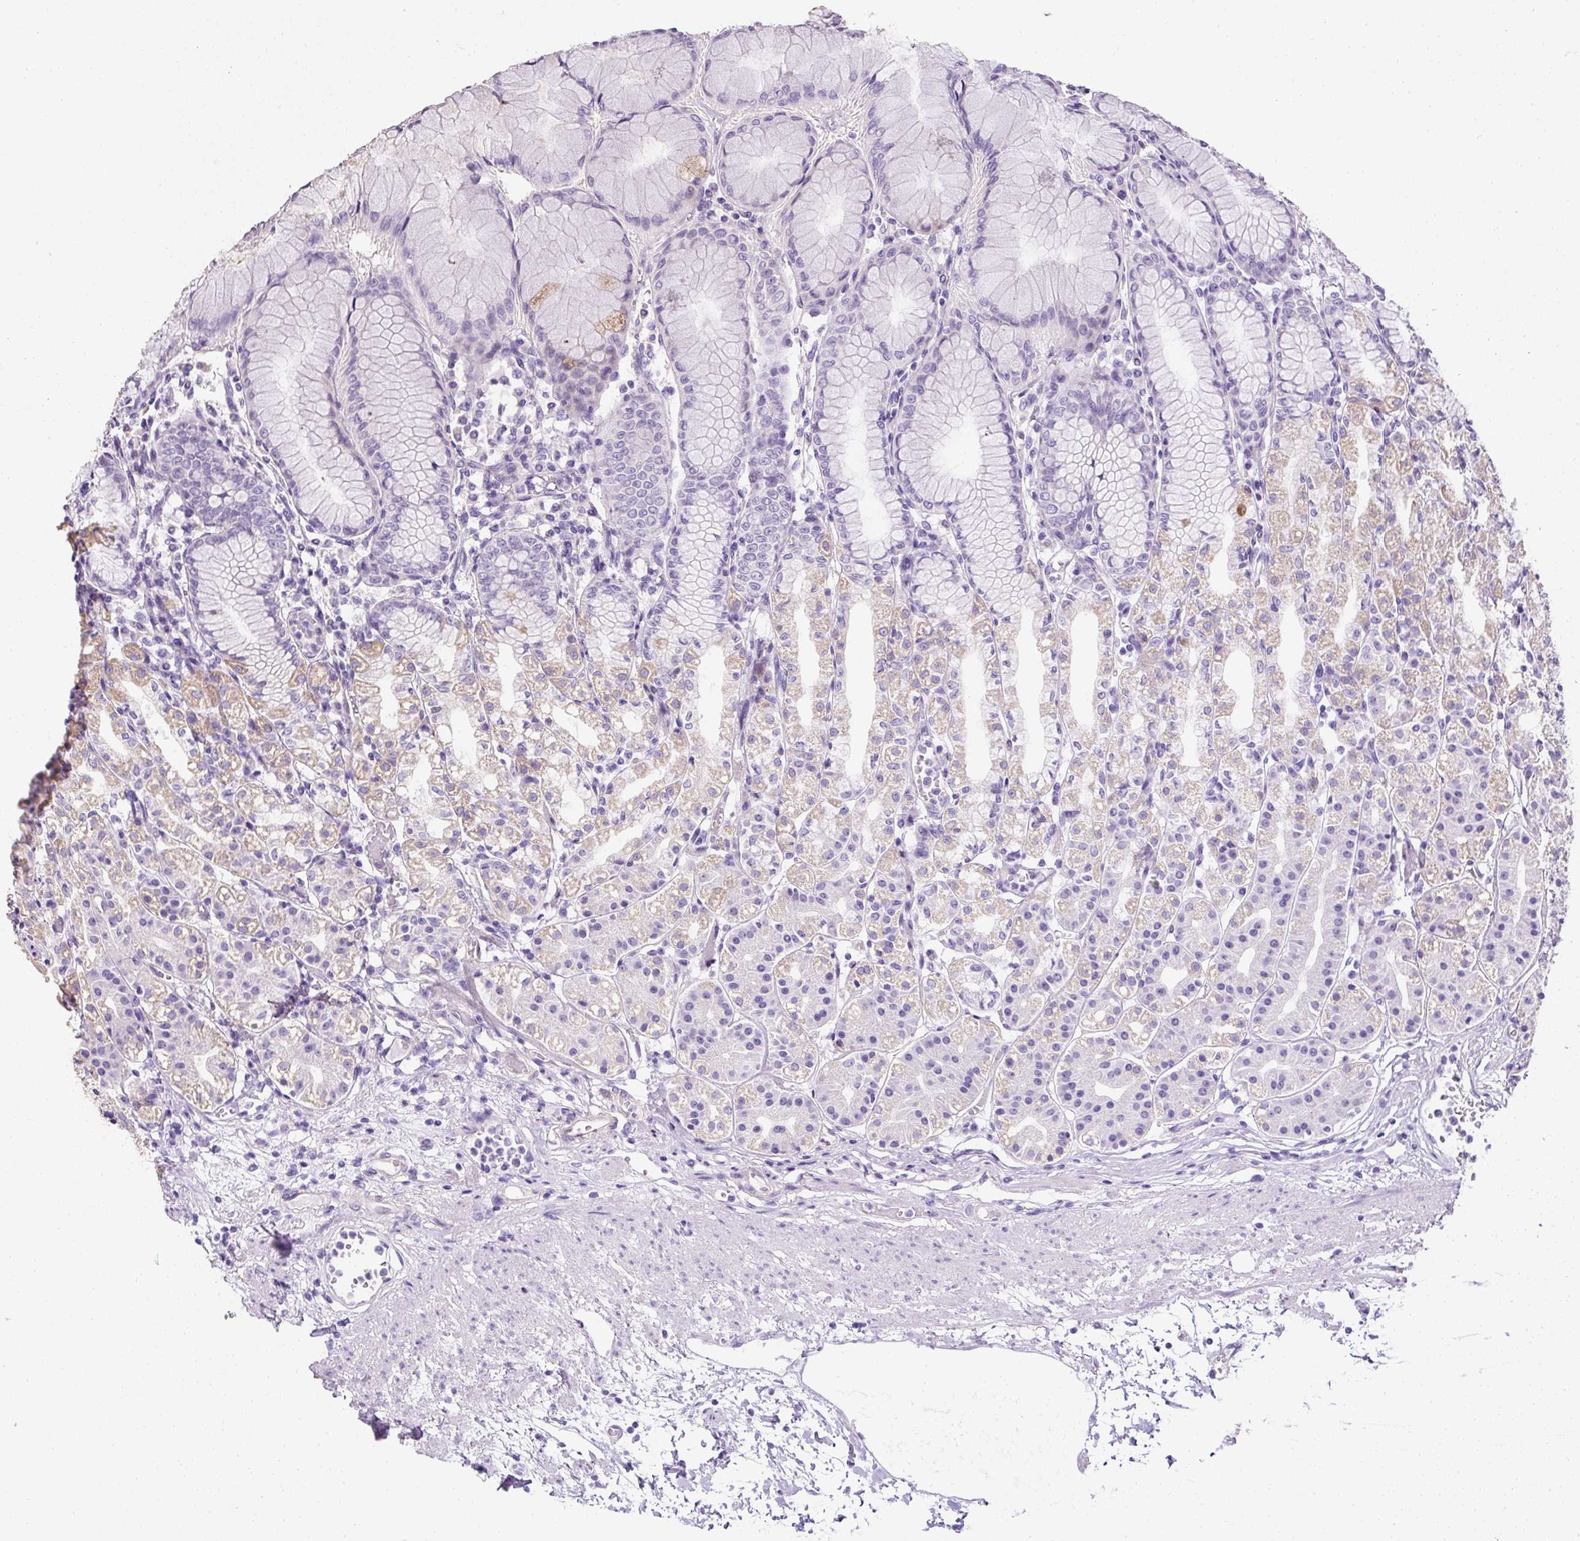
{"staining": {"intensity": "moderate", "quantity": "25%-75%", "location": "cytoplasmic/membranous"}, "tissue": "stomach", "cell_type": "Glandular cells", "image_type": "normal", "snomed": [{"axis": "morphology", "description": "Normal tissue, NOS"}, {"axis": "topography", "description": "Stomach"}], "caption": "Glandular cells reveal medium levels of moderate cytoplasmic/membranous staining in about 25%-75% of cells in unremarkable human stomach.", "gene": "C2CD4C", "patient": {"sex": "female", "age": 57}}